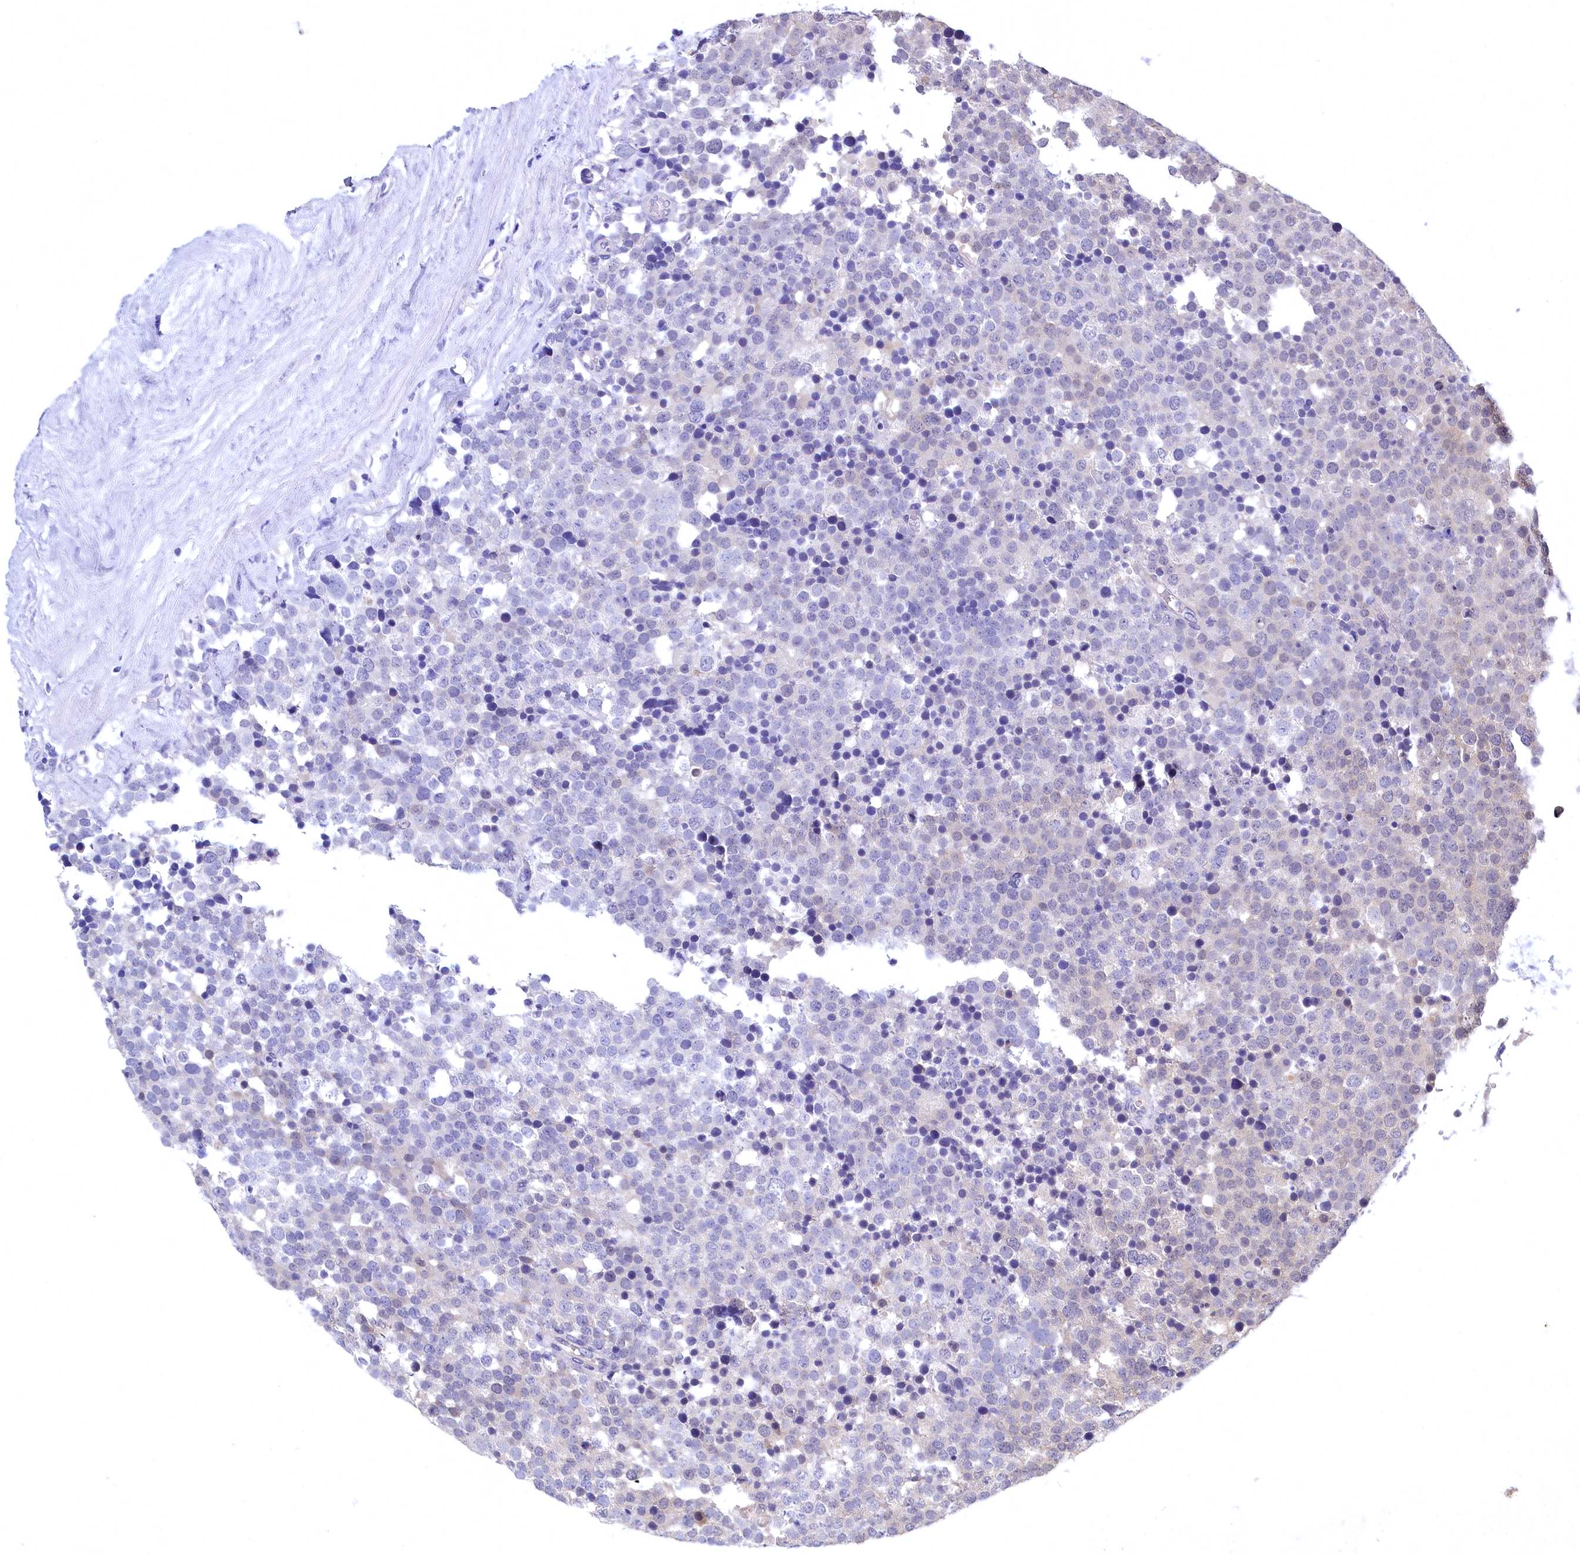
{"staining": {"intensity": "negative", "quantity": "none", "location": "none"}, "tissue": "testis cancer", "cell_type": "Tumor cells", "image_type": "cancer", "snomed": [{"axis": "morphology", "description": "Seminoma, NOS"}, {"axis": "topography", "description": "Testis"}], "caption": "Immunohistochemistry of testis cancer exhibits no staining in tumor cells.", "gene": "C11orf54", "patient": {"sex": "male", "age": 71}}